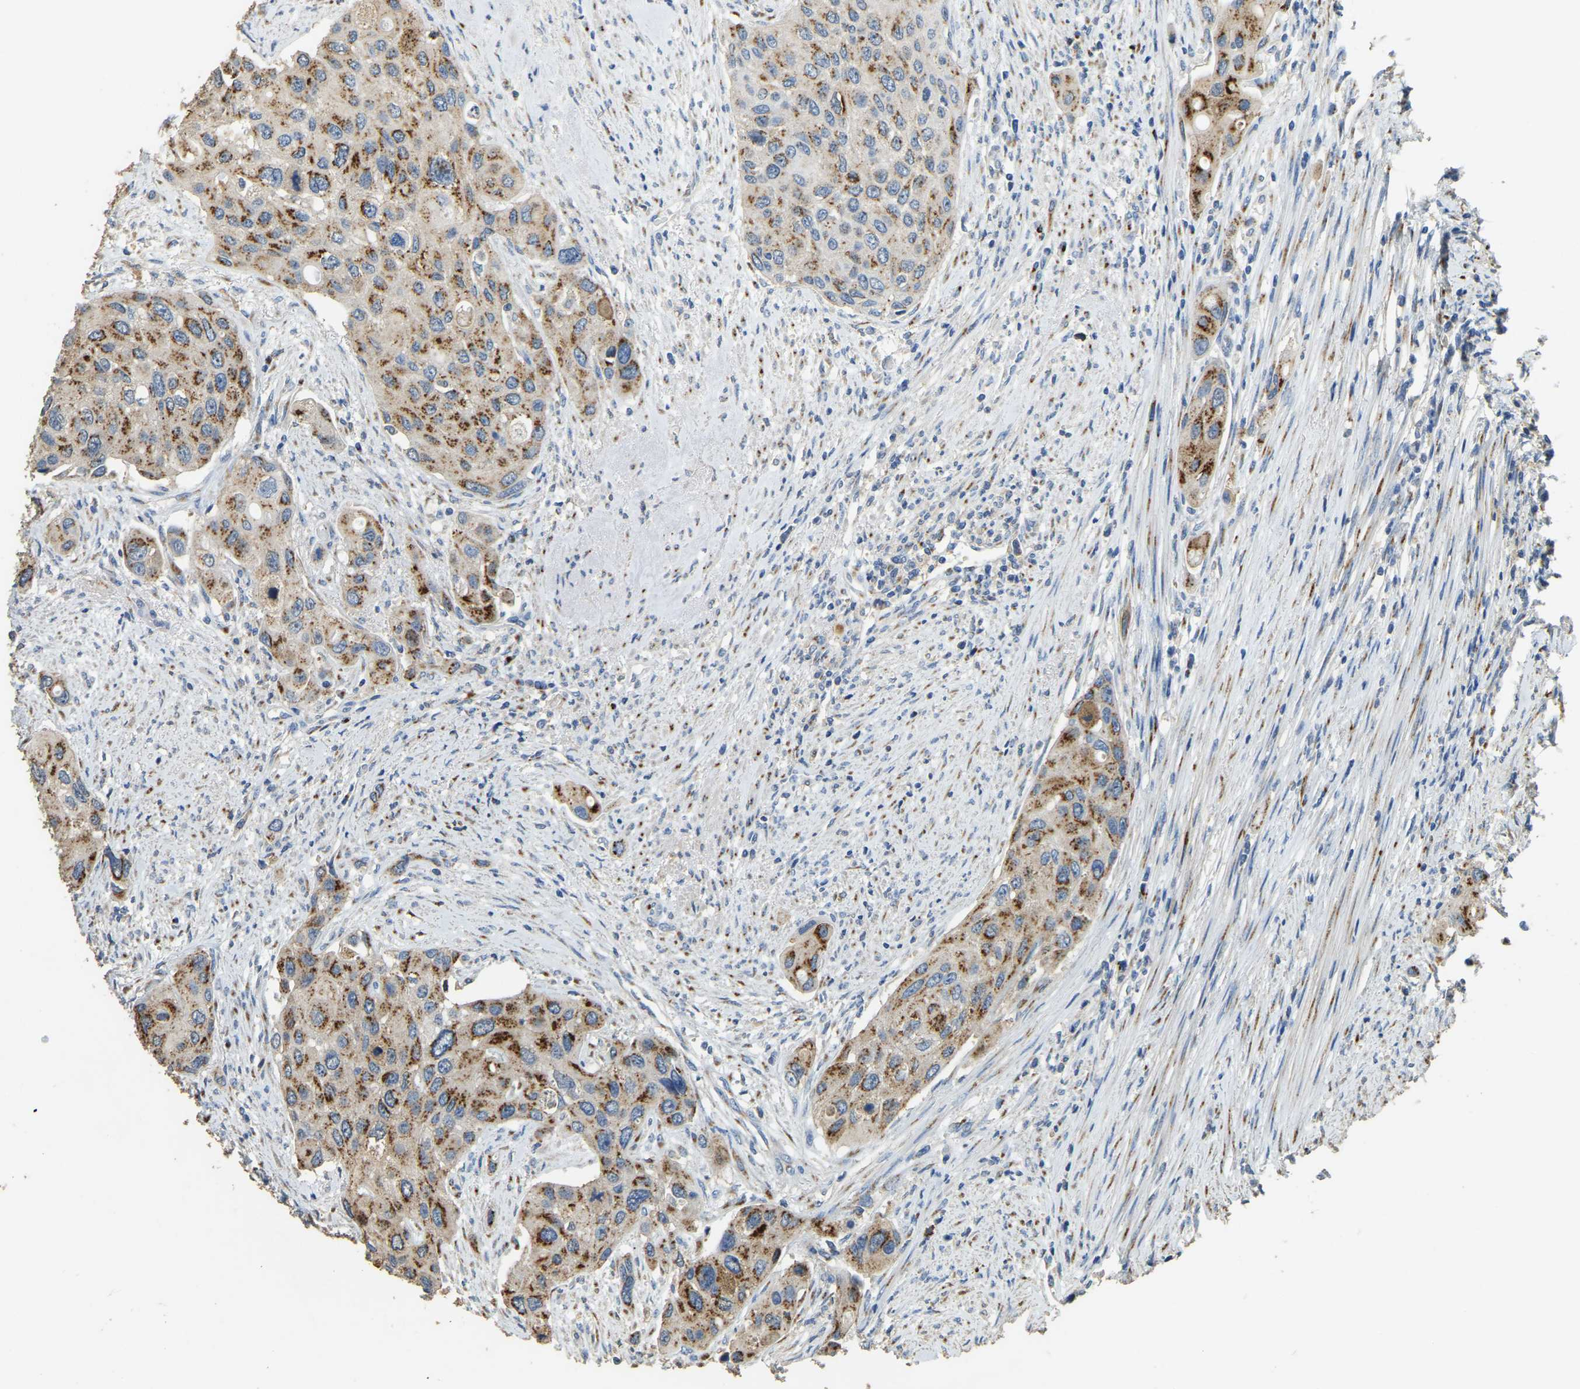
{"staining": {"intensity": "moderate", "quantity": ">75%", "location": "cytoplasmic/membranous"}, "tissue": "urothelial cancer", "cell_type": "Tumor cells", "image_type": "cancer", "snomed": [{"axis": "morphology", "description": "Urothelial carcinoma, High grade"}, {"axis": "topography", "description": "Urinary bladder"}], "caption": "Immunohistochemical staining of human urothelial cancer reveals medium levels of moderate cytoplasmic/membranous protein expression in about >75% of tumor cells.", "gene": "FAM174A", "patient": {"sex": "female", "age": 56}}